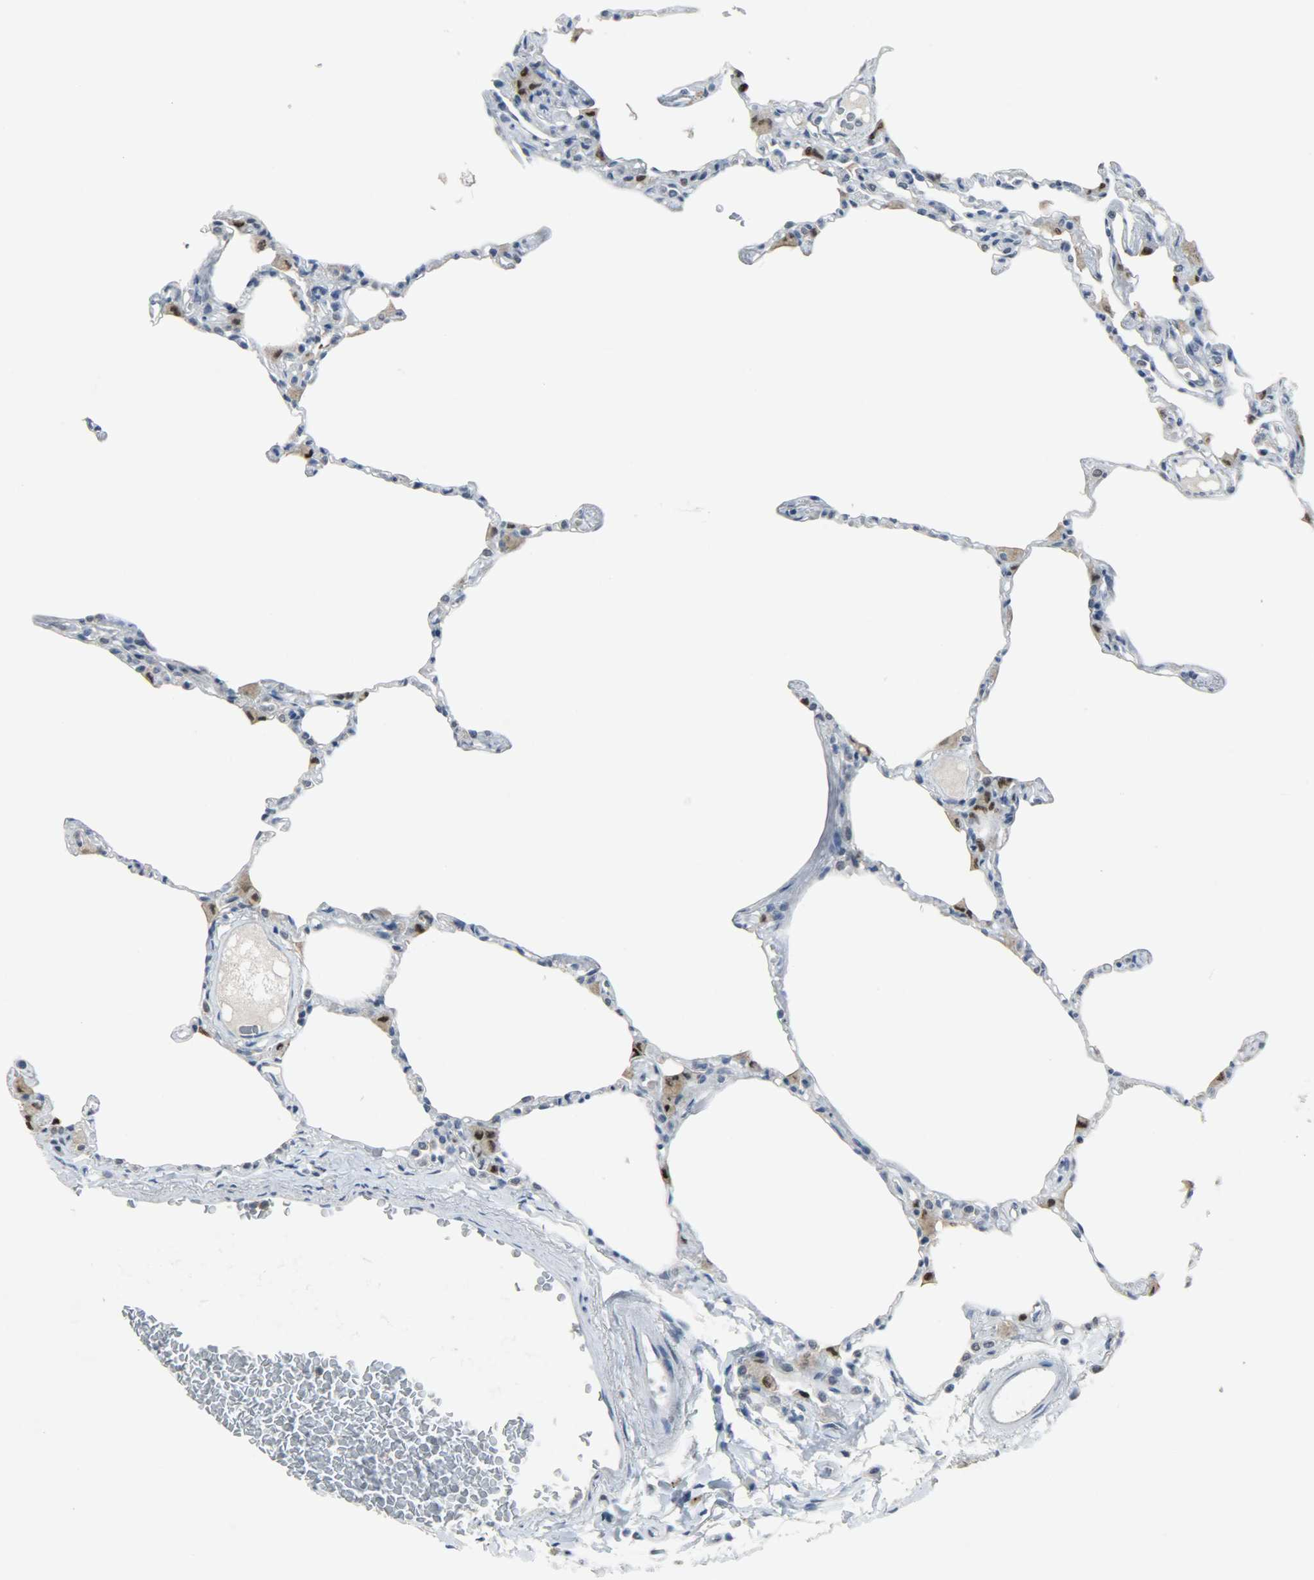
{"staining": {"intensity": "negative", "quantity": "none", "location": "none"}, "tissue": "lung", "cell_type": "Alveolar cells", "image_type": "normal", "snomed": [{"axis": "morphology", "description": "Normal tissue, NOS"}, {"axis": "topography", "description": "Lung"}], "caption": "Immunohistochemistry photomicrograph of unremarkable human lung stained for a protein (brown), which demonstrates no expression in alveolar cells.", "gene": "PPARG", "patient": {"sex": "female", "age": 49}}